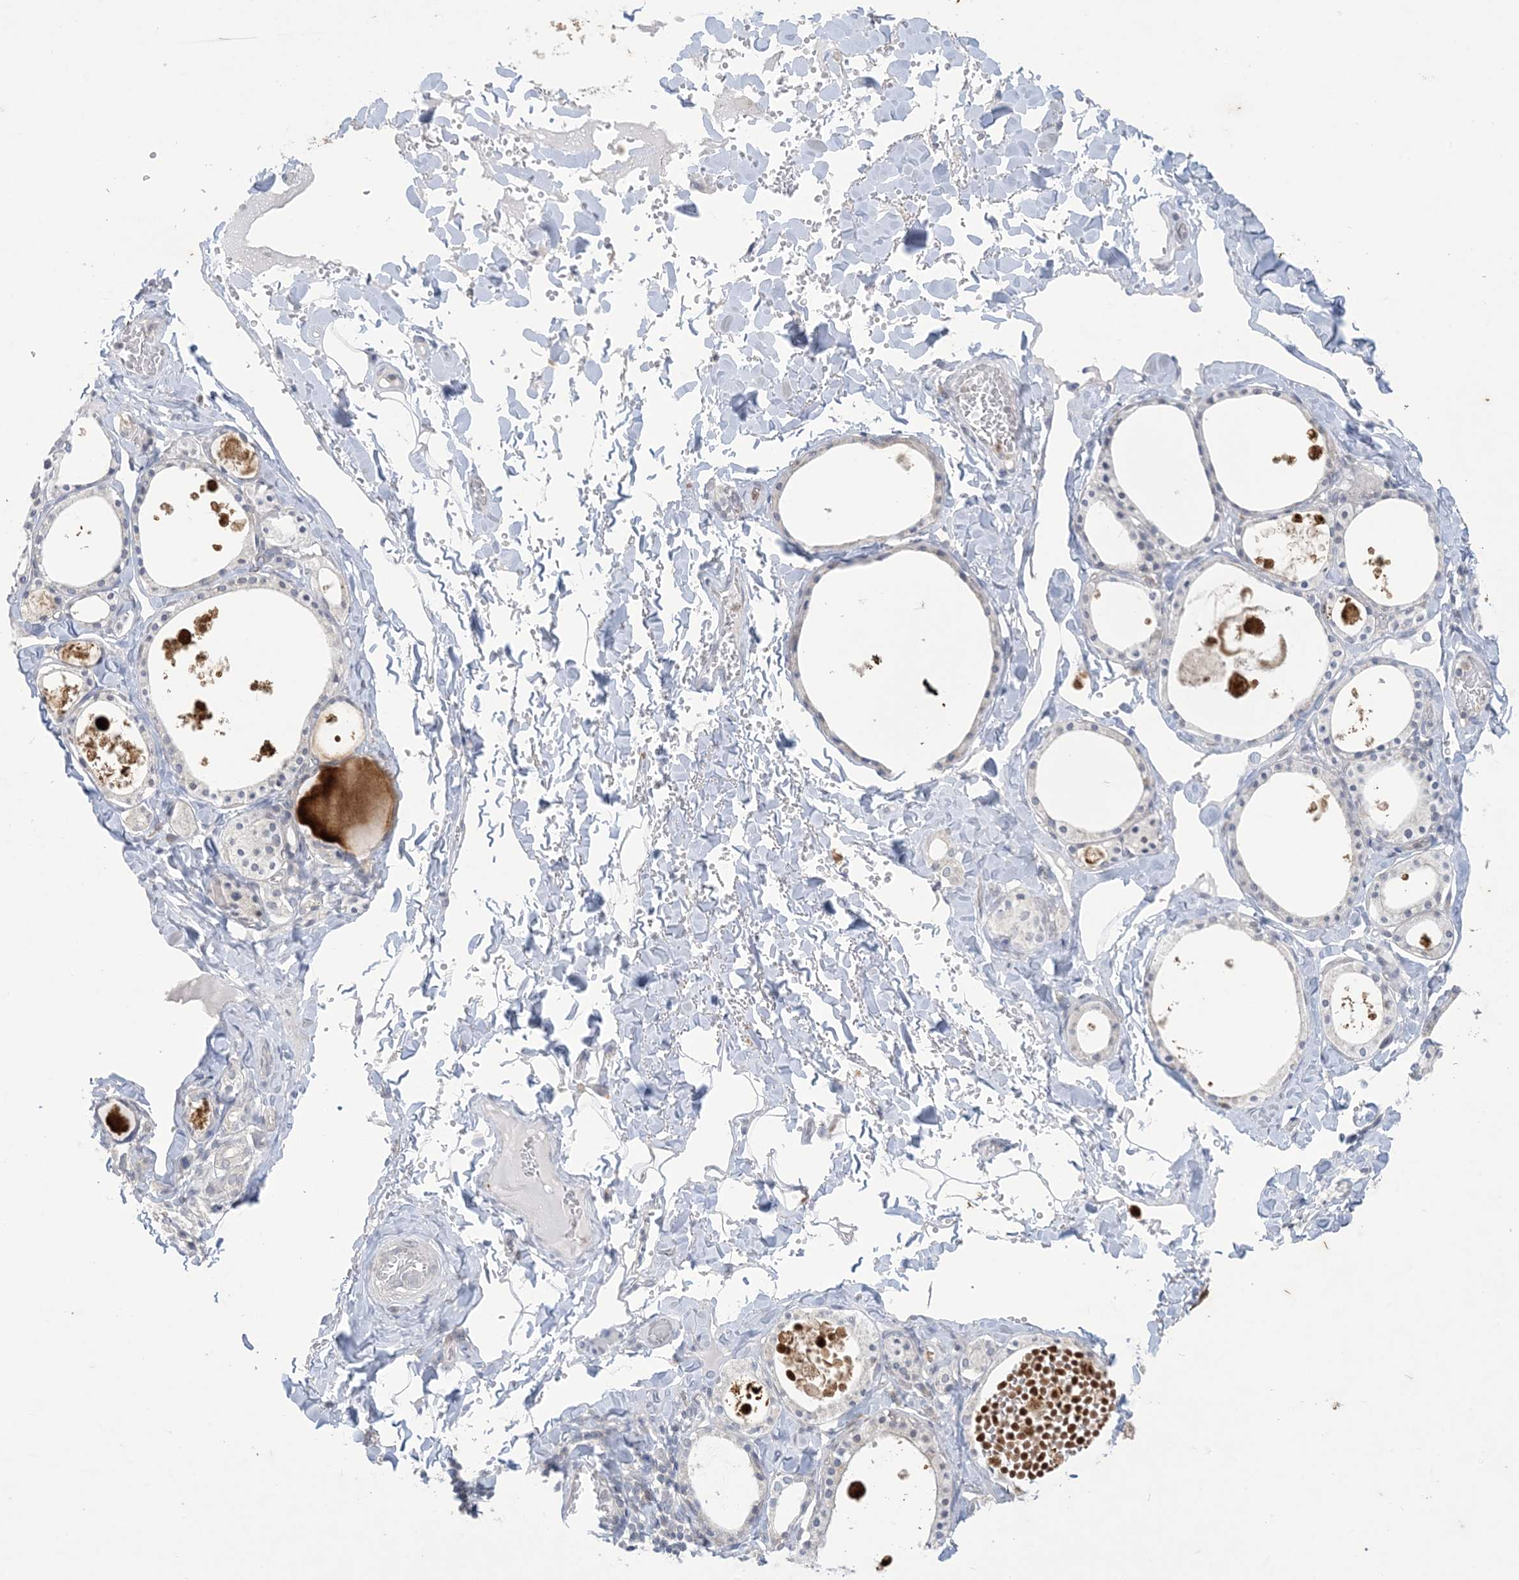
{"staining": {"intensity": "weak", "quantity": "25%-75%", "location": "cytoplasmic/membranous"}, "tissue": "thyroid gland", "cell_type": "Glandular cells", "image_type": "normal", "snomed": [{"axis": "morphology", "description": "Normal tissue, NOS"}, {"axis": "topography", "description": "Thyroid gland"}], "caption": "IHC photomicrograph of benign human thyroid gland stained for a protein (brown), which displays low levels of weak cytoplasmic/membranous staining in approximately 25%-75% of glandular cells.", "gene": "KIF3A", "patient": {"sex": "male", "age": 56}}